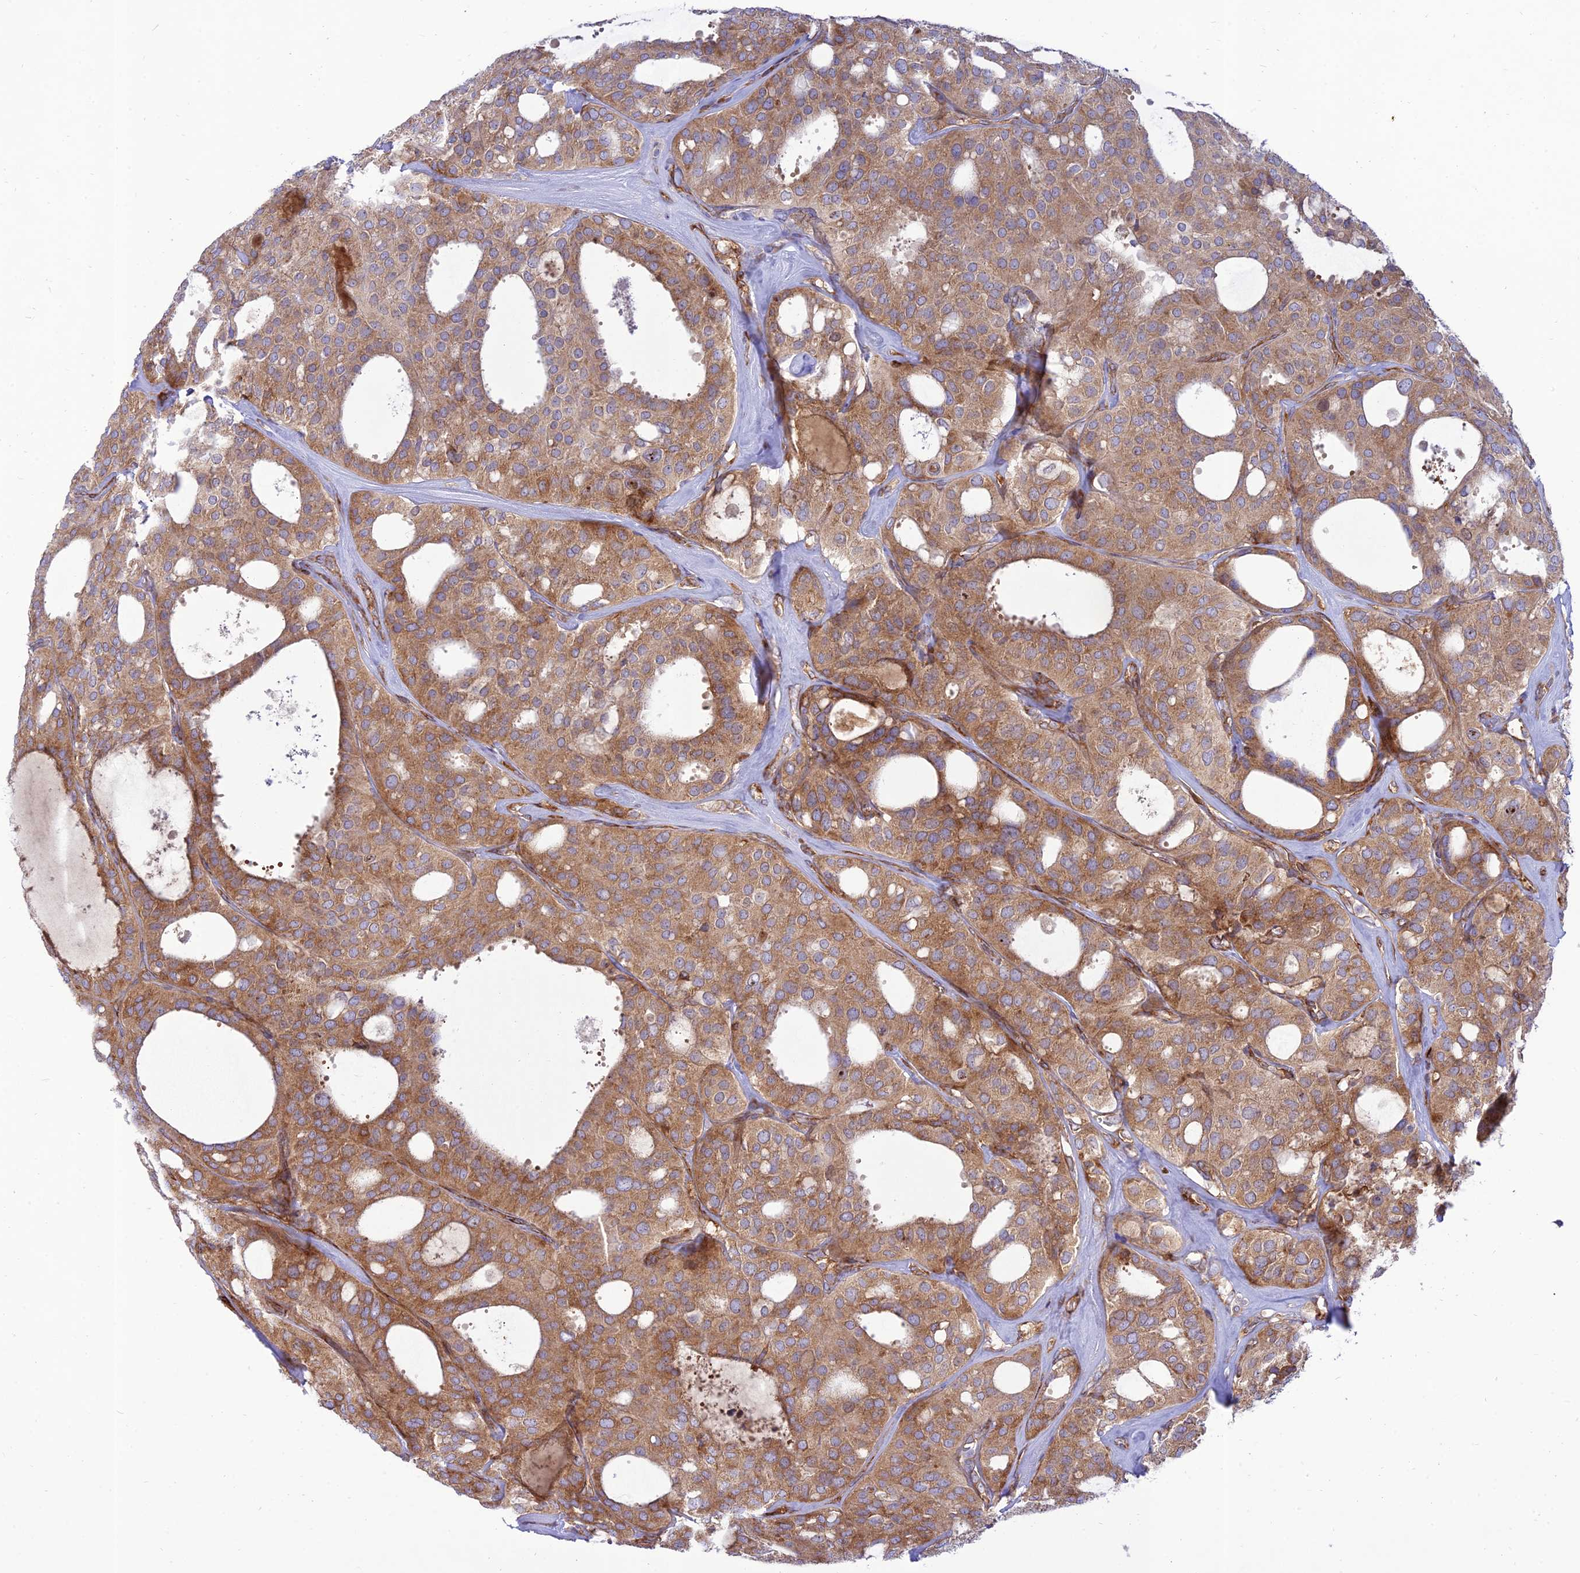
{"staining": {"intensity": "moderate", "quantity": ">75%", "location": "cytoplasmic/membranous"}, "tissue": "thyroid cancer", "cell_type": "Tumor cells", "image_type": "cancer", "snomed": [{"axis": "morphology", "description": "Follicular adenoma carcinoma, NOS"}, {"axis": "topography", "description": "Thyroid gland"}], "caption": "Human follicular adenoma carcinoma (thyroid) stained with a brown dye exhibits moderate cytoplasmic/membranous positive expression in about >75% of tumor cells.", "gene": "PIMREG", "patient": {"sex": "male", "age": 75}}